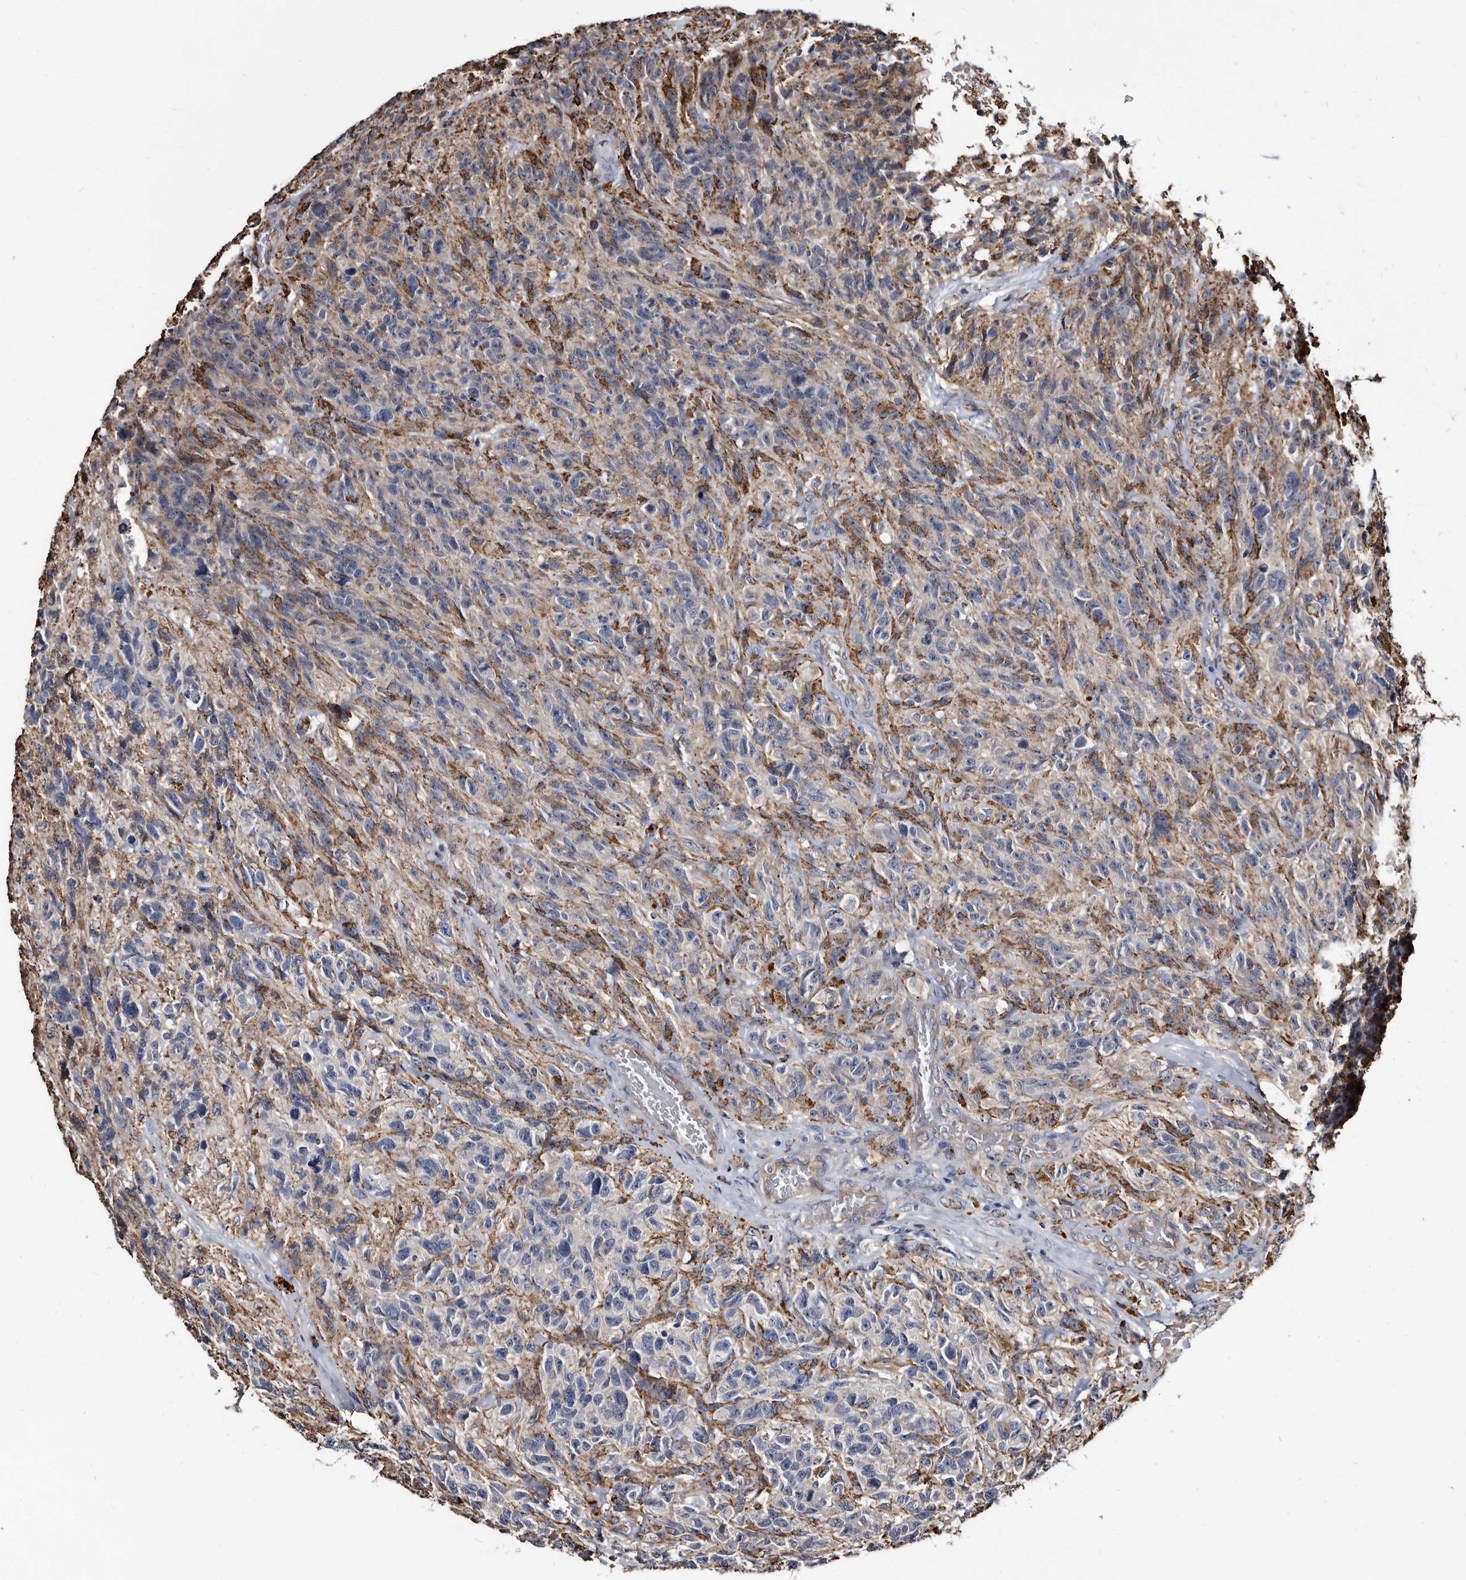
{"staining": {"intensity": "negative", "quantity": "none", "location": "none"}, "tissue": "glioma", "cell_type": "Tumor cells", "image_type": "cancer", "snomed": [{"axis": "morphology", "description": "Glioma, malignant, High grade"}, {"axis": "topography", "description": "Brain"}], "caption": "Glioma was stained to show a protein in brown. There is no significant positivity in tumor cells. (DAB immunohistochemistry with hematoxylin counter stain).", "gene": "CTSA", "patient": {"sex": "male", "age": 69}}